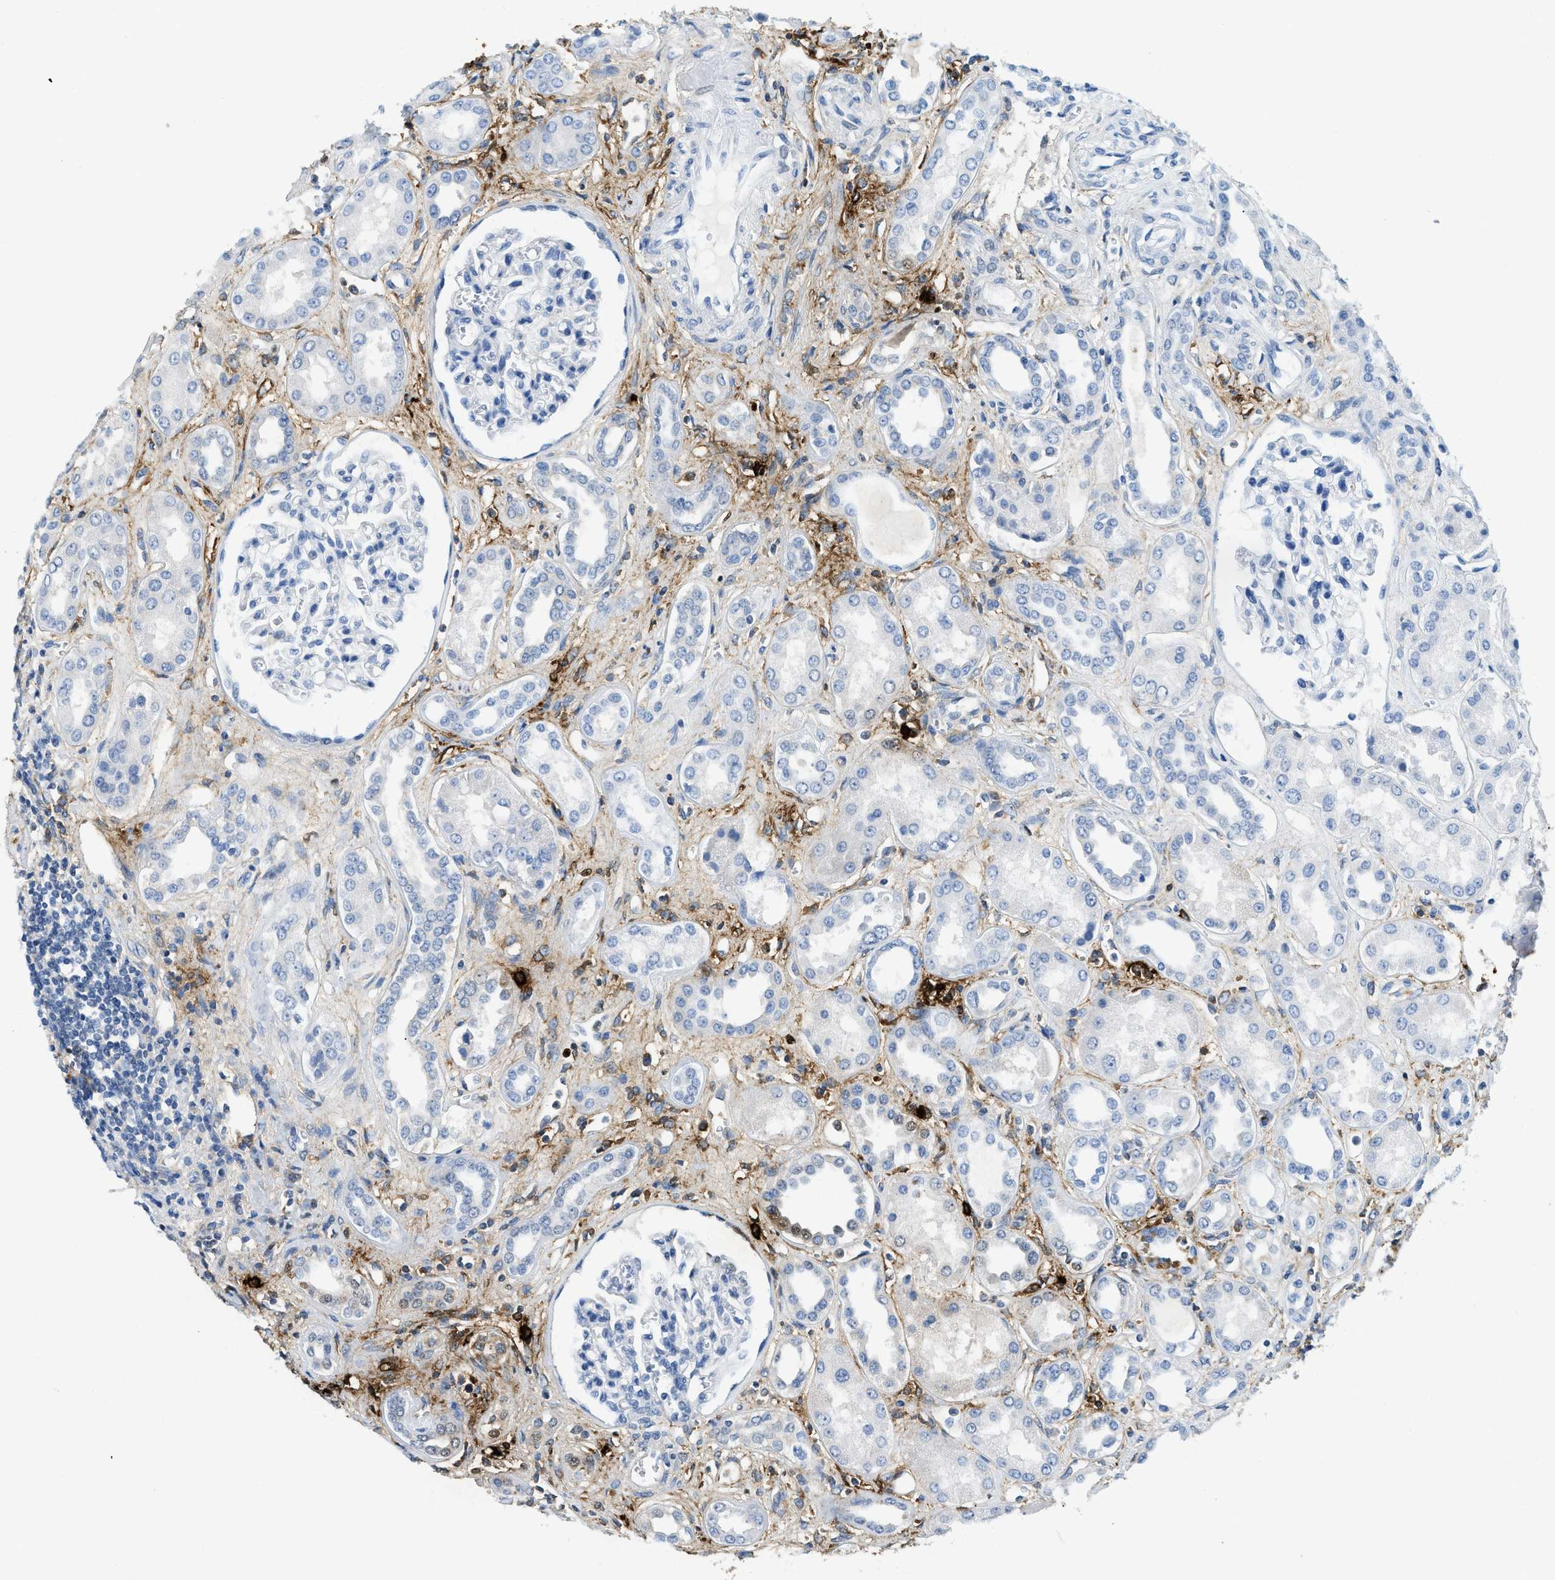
{"staining": {"intensity": "negative", "quantity": "none", "location": "none"}, "tissue": "kidney", "cell_type": "Cells in glomeruli", "image_type": "normal", "snomed": [{"axis": "morphology", "description": "Normal tissue, NOS"}, {"axis": "topography", "description": "Kidney"}], "caption": "Cells in glomeruli are negative for brown protein staining in unremarkable kidney. (DAB immunohistochemistry with hematoxylin counter stain).", "gene": "TPSAB1", "patient": {"sex": "male", "age": 59}}